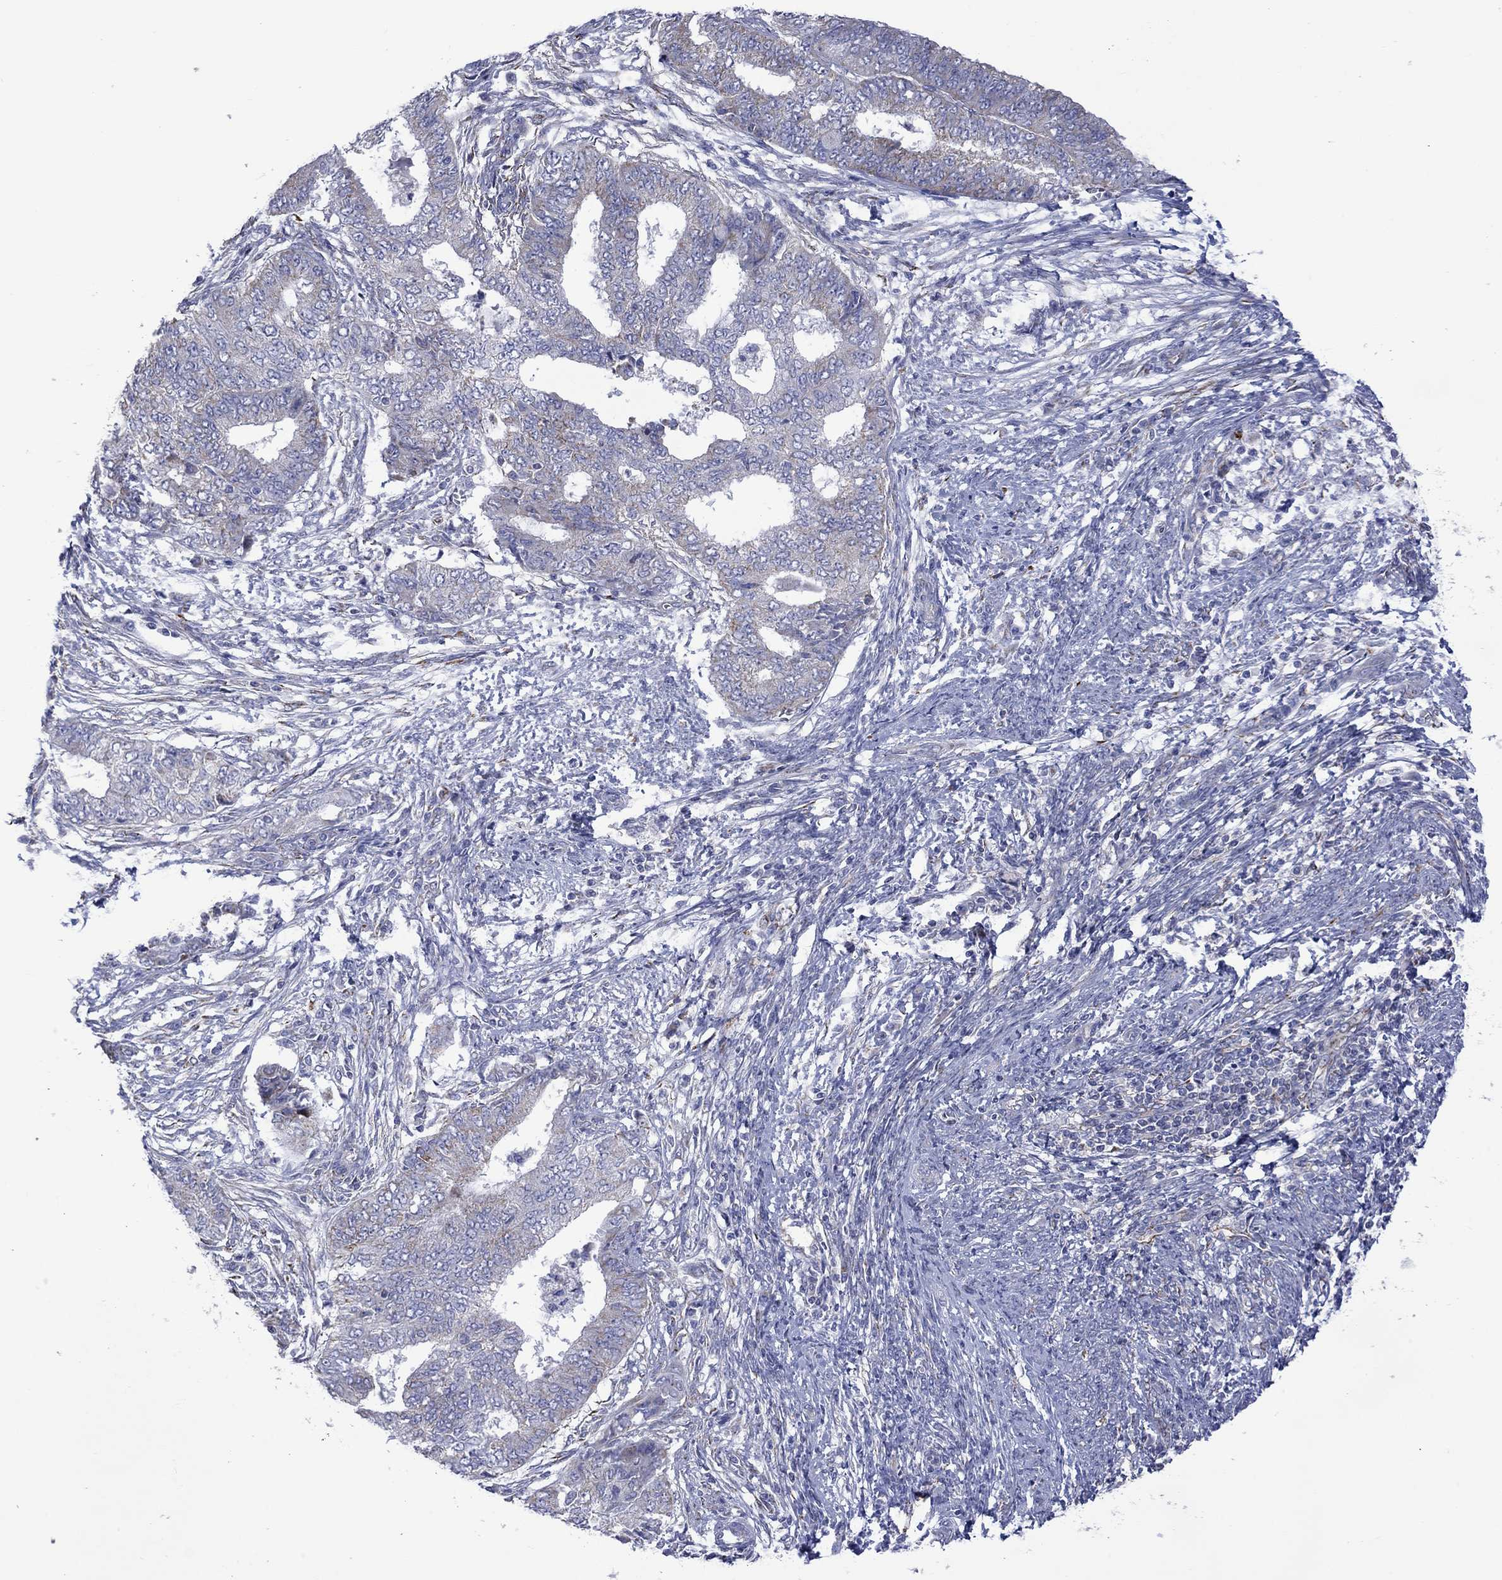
{"staining": {"intensity": "negative", "quantity": "none", "location": "none"}, "tissue": "endometrial cancer", "cell_type": "Tumor cells", "image_type": "cancer", "snomed": [{"axis": "morphology", "description": "Adenocarcinoma, NOS"}, {"axis": "topography", "description": "Endometrium"}], "caption": "Tumor cells are negative for protein expression in human adenocarcinoma (endometrial).", "gene": "CISD1", "patient": {"sex": "female", "age": 62}}